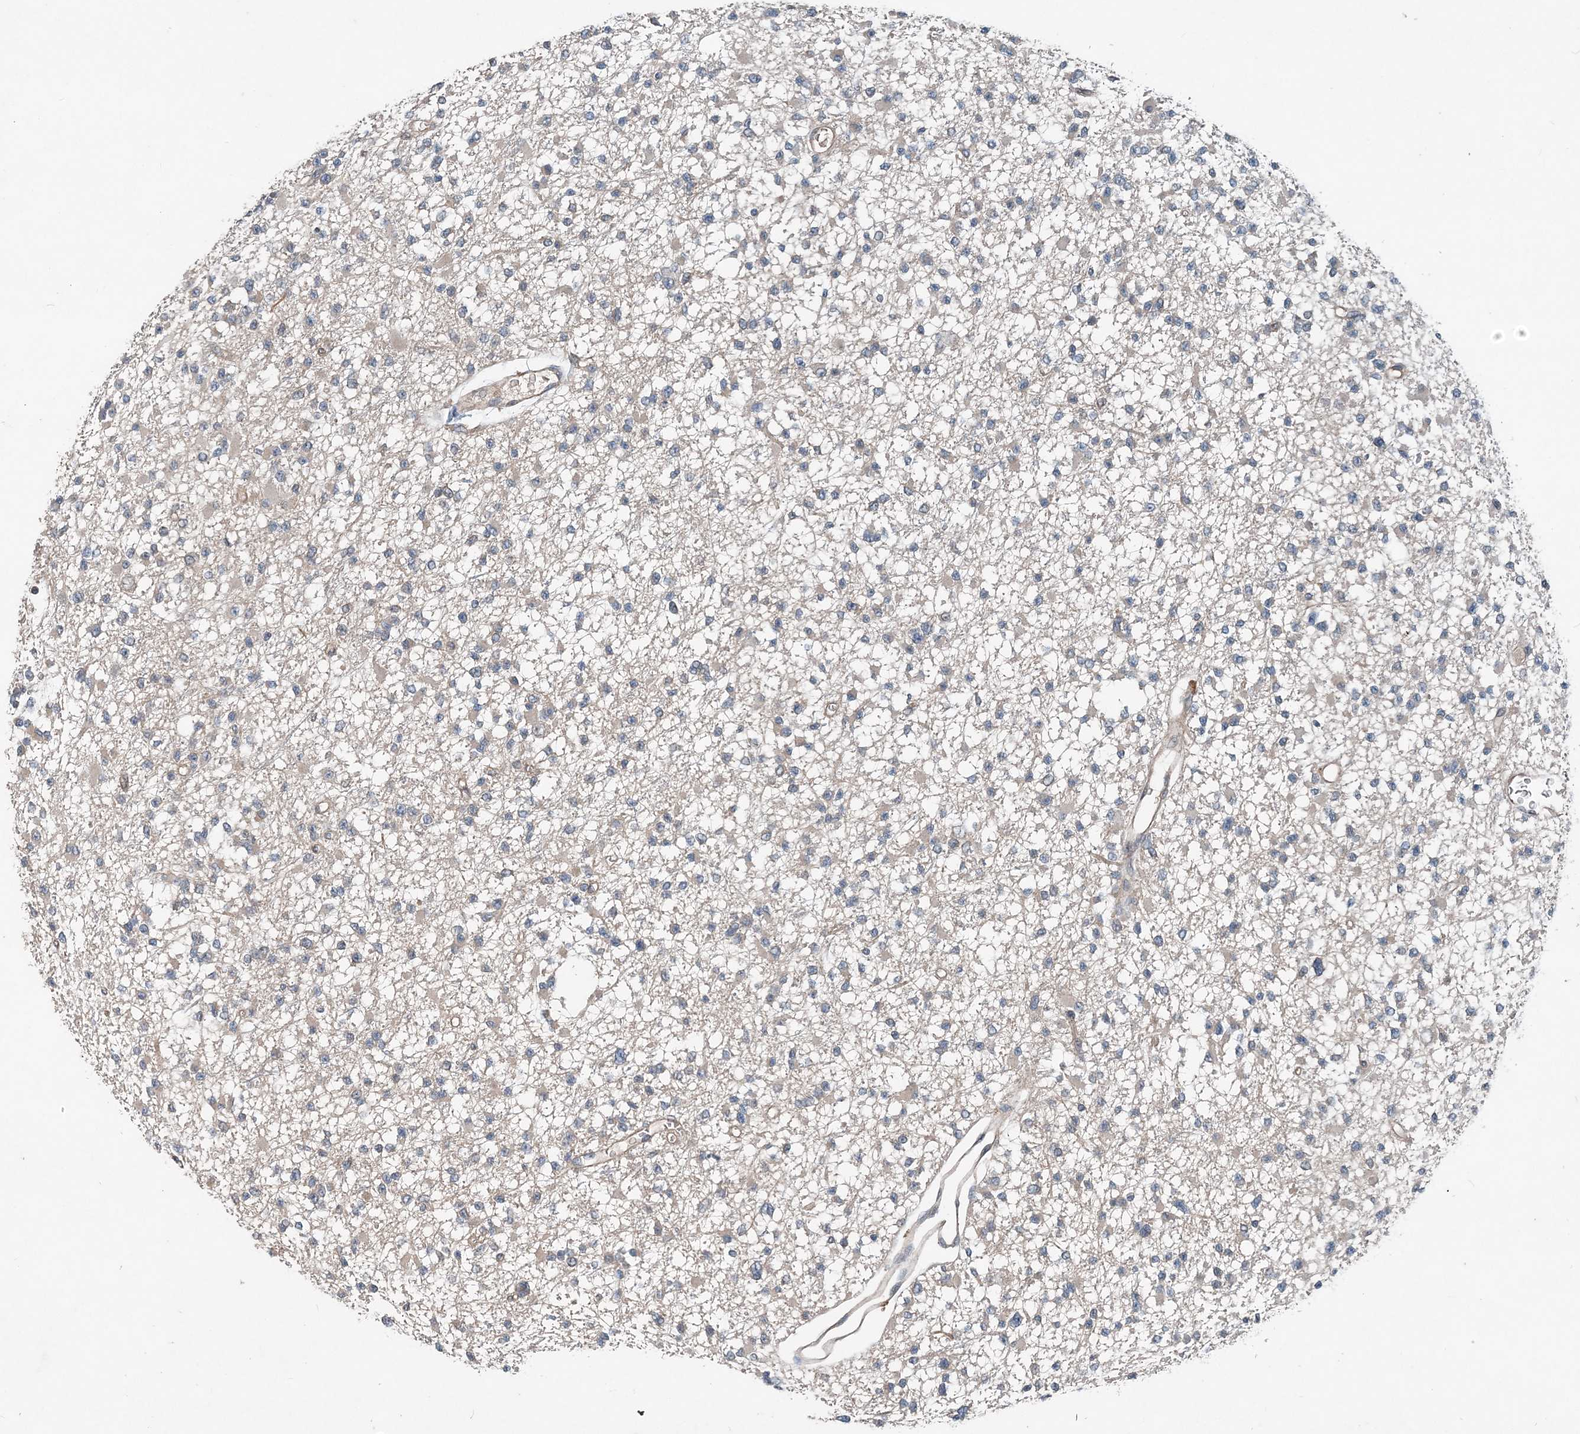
{"staining": {"intensity": "negative", "quantity": "none", "location": "none"}, "tissue": "glioma", "cell_type": "Tumor cells", "image_type": "cancer", "snomed": [{"axis": "morphology", "description": "Glioma, malignant, Low grade"}, {"axis": "topography", "description": "Brain"}], "caption": "High magnification brightfield microscopy of malignant low-grade glioma stained with DAB (3,3'-diaminobenzidine) (brown) and counterstained with hematoxylin (blue): tumor cells show no significant expression.", "gene": "SMPD3", "patient": {"sex": "female", "age": 22}}